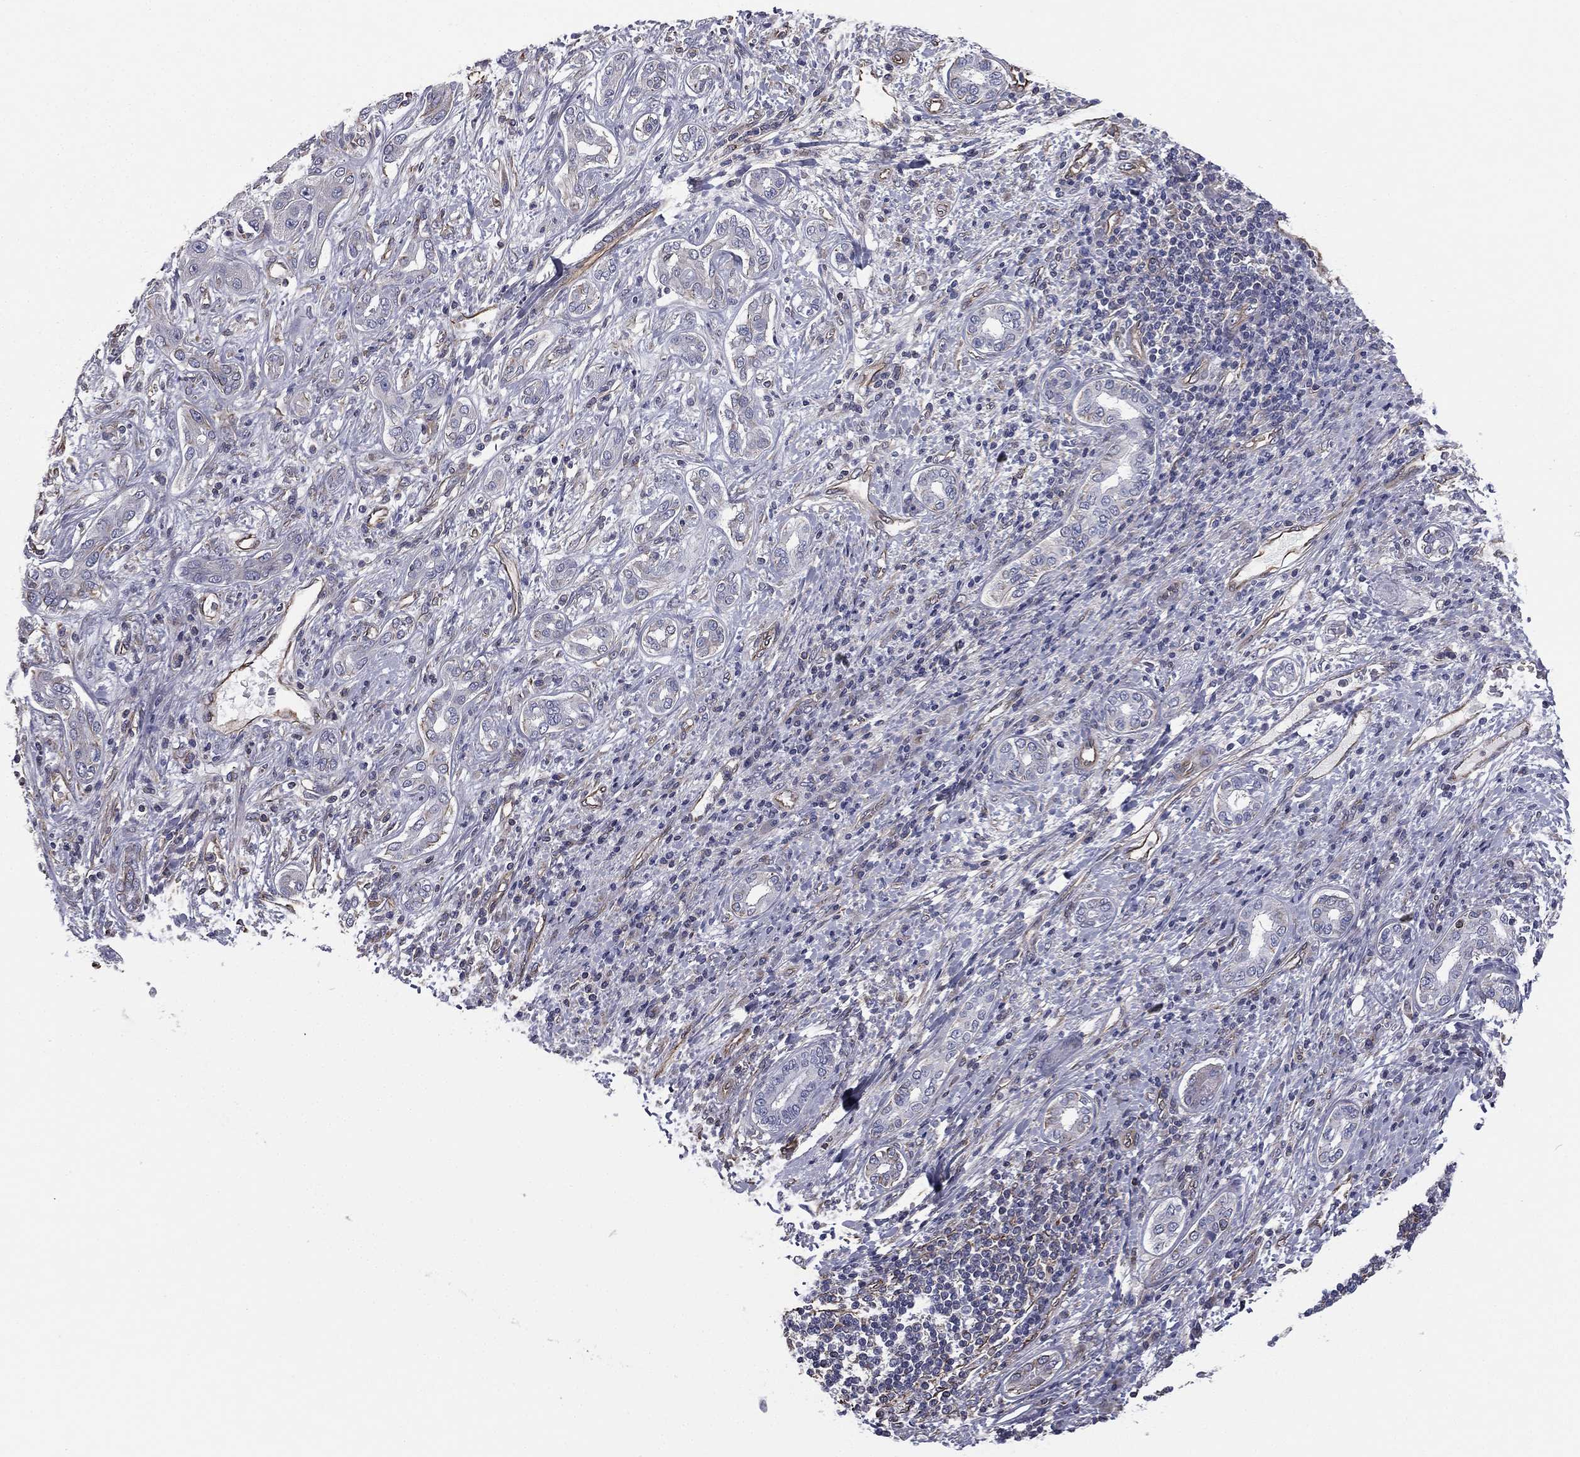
{"staining": {"intensity": "negative", "quantity": "none", "location": "none"}, "tissue": "liver cancer", "cell_type": "Tumor cells", "image_type": "cancer", "snomed": [{"axis": "morphology", "description": "Carcinoma, Hepatocellular, NOS"}, {"axis": "topography", "description": "Liver"}], "caption": "High power microscopy photomicrograph of an IHC histopathology image of liver cancer (hepatocellular carcinoma), revealing no significant staining in tumor cells.", "gene": "SCUBE1", "patient": {"sex": "male", "age": 65}}